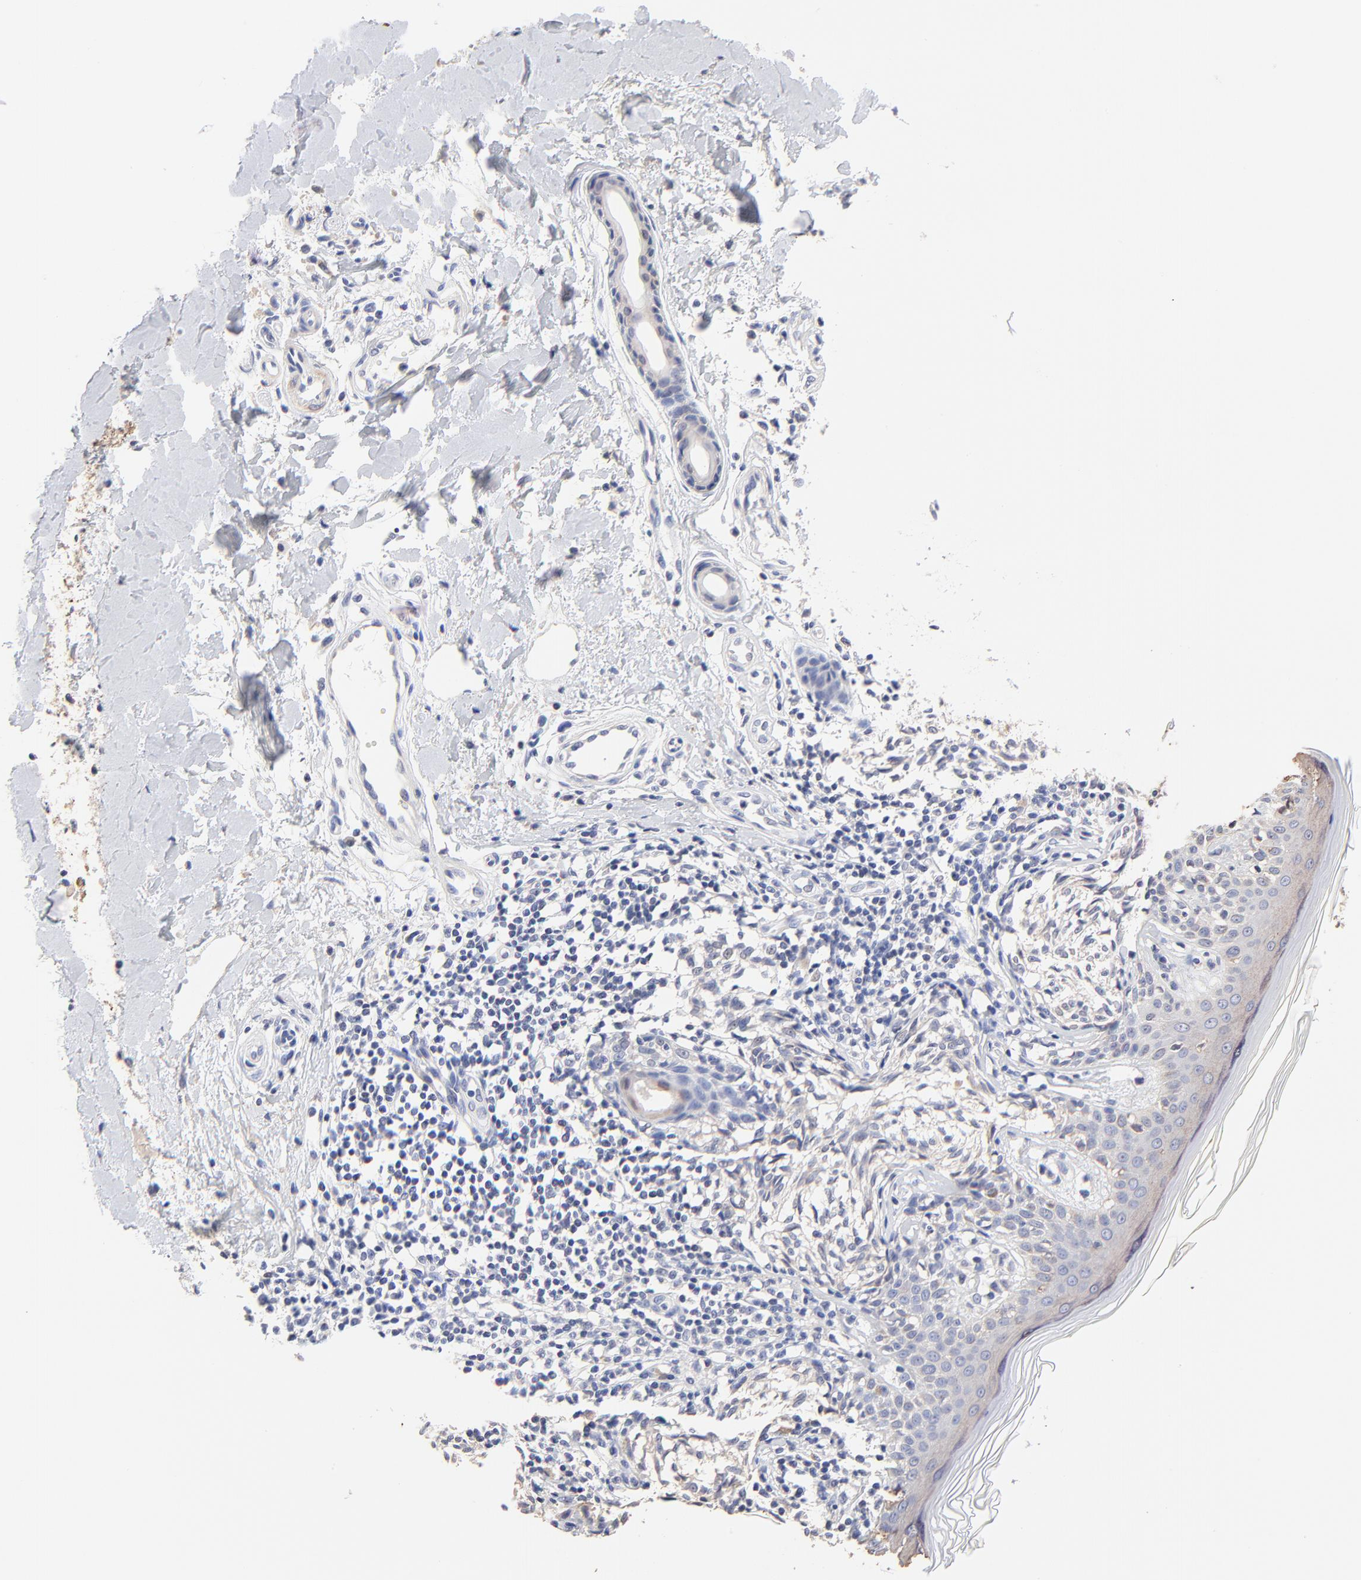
{"staining": {"intensity": "negative", "quantity": "none", "location": "none"}, "tissue": "melanoma", "cell_type": "Tumor cells", "image_type": "cancer", "snomed": [{"axis": "morphology", "description": "Malignant melanoma, NOS"}, {"axis": "topography", "description": "Skin"}], "caption": "The image displays no staining of tumor cells in melanoma. (Stains: DAB immunohistochemistry (IHC) with hematoxylin counter stain, Microscopy: brightfield microscopy at high magnification).", "gene": "TWNK", "patient": {"sex": "male", "age": 67}}